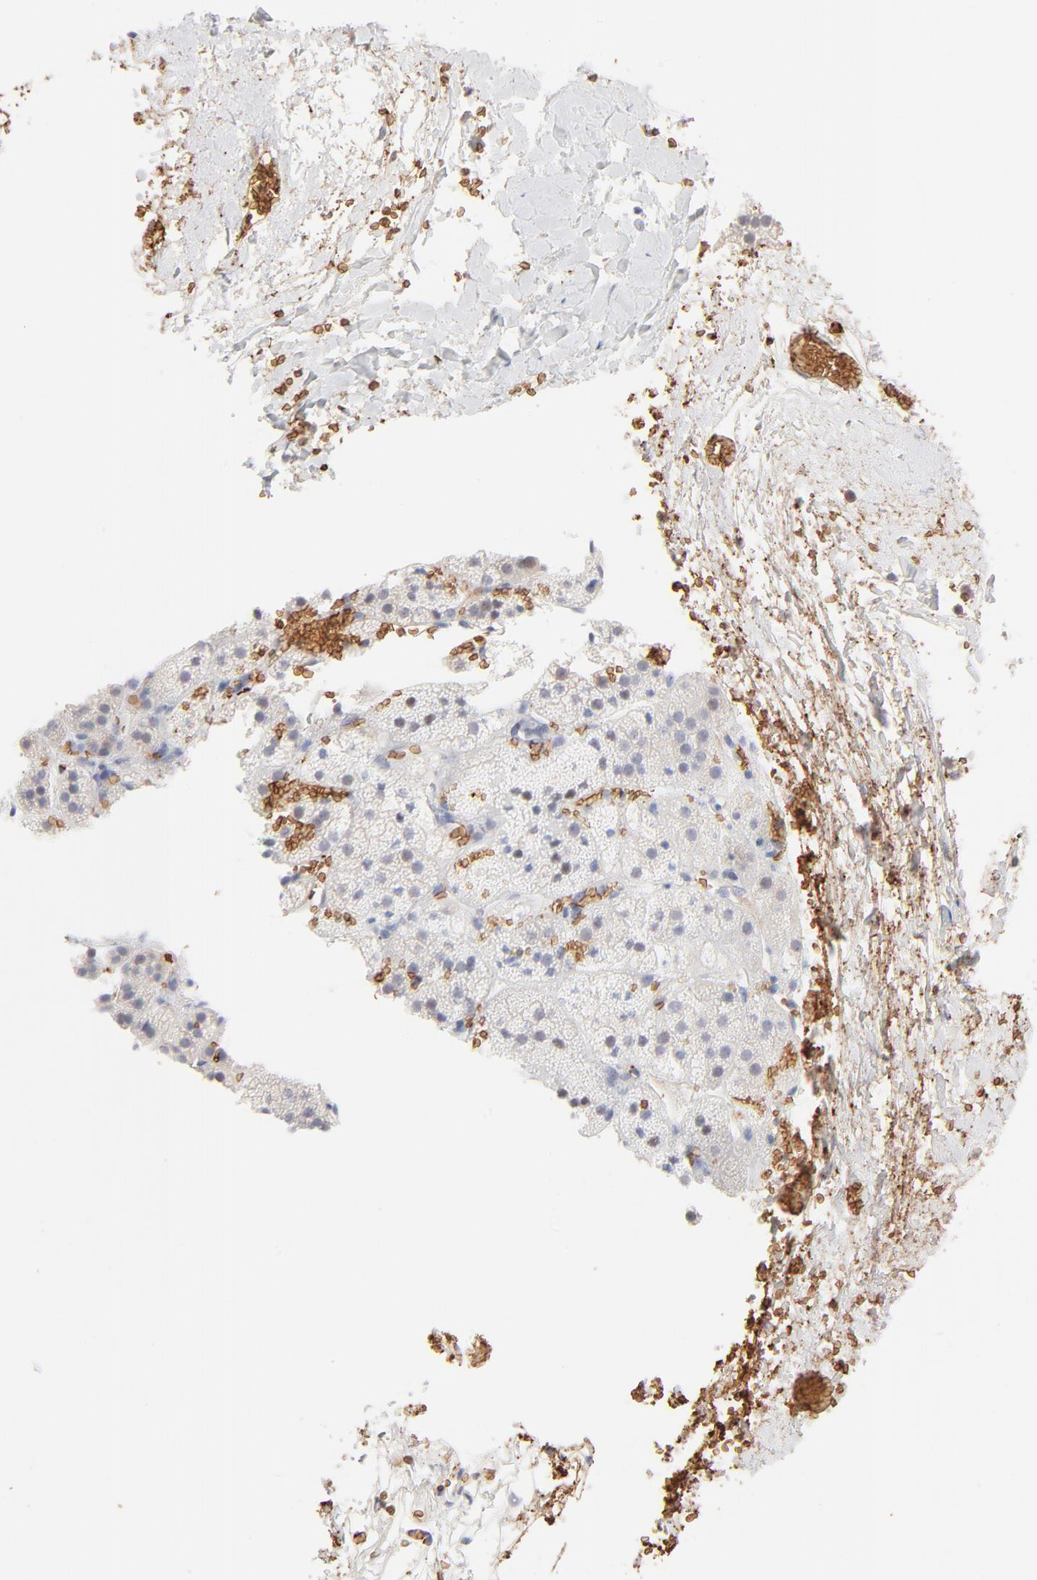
{"staining": {"intensity": "negative", "quantity": "none", "location": "none"}, "tissue": "adrenal gland", "cell_type": "Glandular cells", "image_type": "normal", "snomed": [{"axis": "morphology", "description": "Normal tissue, NOS"}, {"axis": "topography", "description": "Adrenal gland"}], "caption": "The image reveals no significant staining in glandular cells of adrenal gland. (DAB (3,3'-diaminobenzidine) immunohistochemistry (IHC) visualized using brightfield microscopy, high magnification).", "gene": "SPTB", "patient": {"sex": "female", "age": 44}}